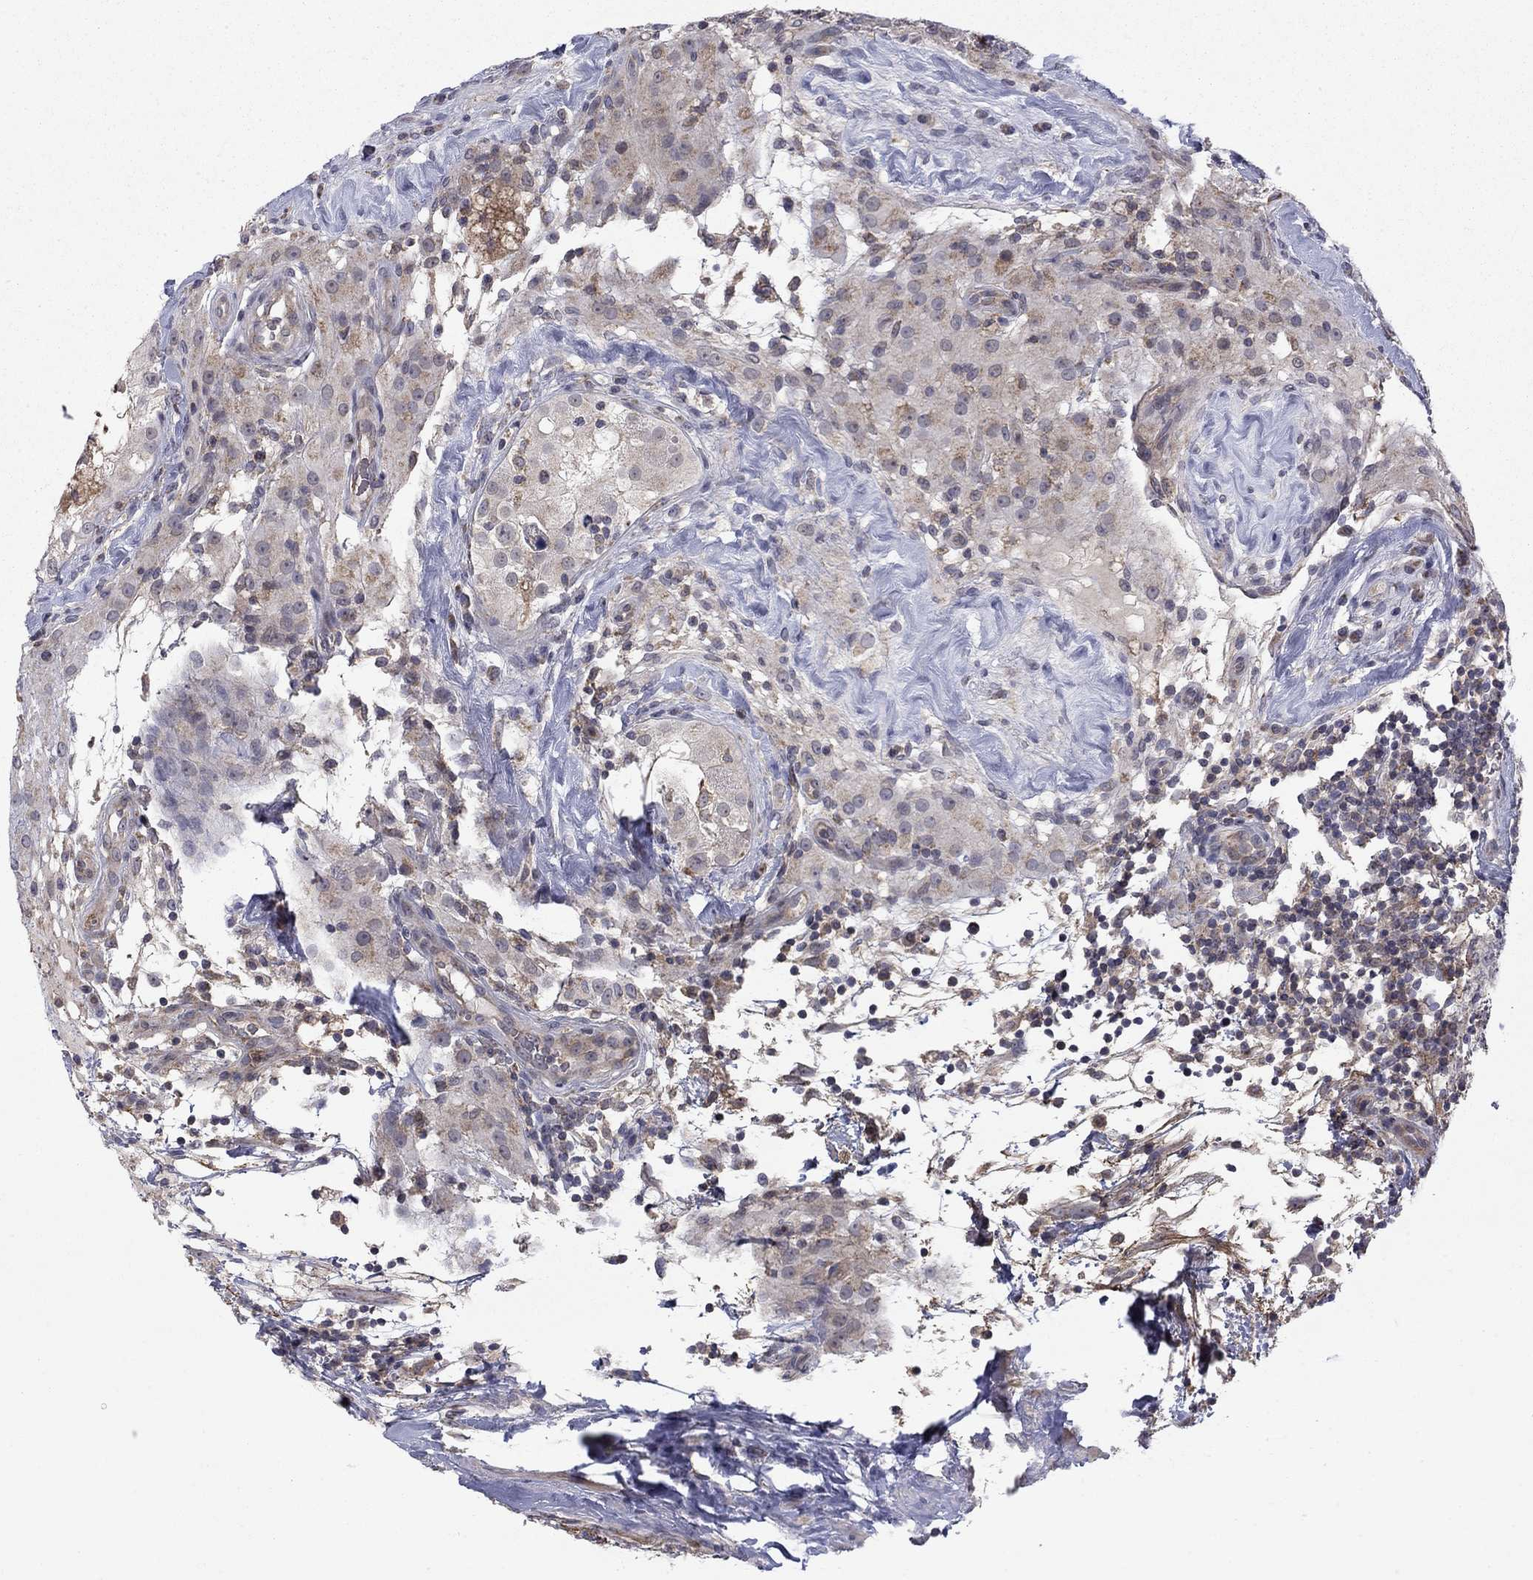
{"staining": {"intensity": "negative", "quantity": "none", "location": "none"}, "tissue": "testis cancer", "cell_type": "Tumor cells", "image_type": "cancer", "snomed": [{"axis": "morphology", "description": "Seminoma, NOS"}, {"axis": "topography", "description": "Testis"}], "caption": "This is an immunohistochemistry histopathology image of testis seminoma. There is no positivity in tumor cells.", "gene": "DOP1B", "patient": {"sex": "male", "age": 34}}